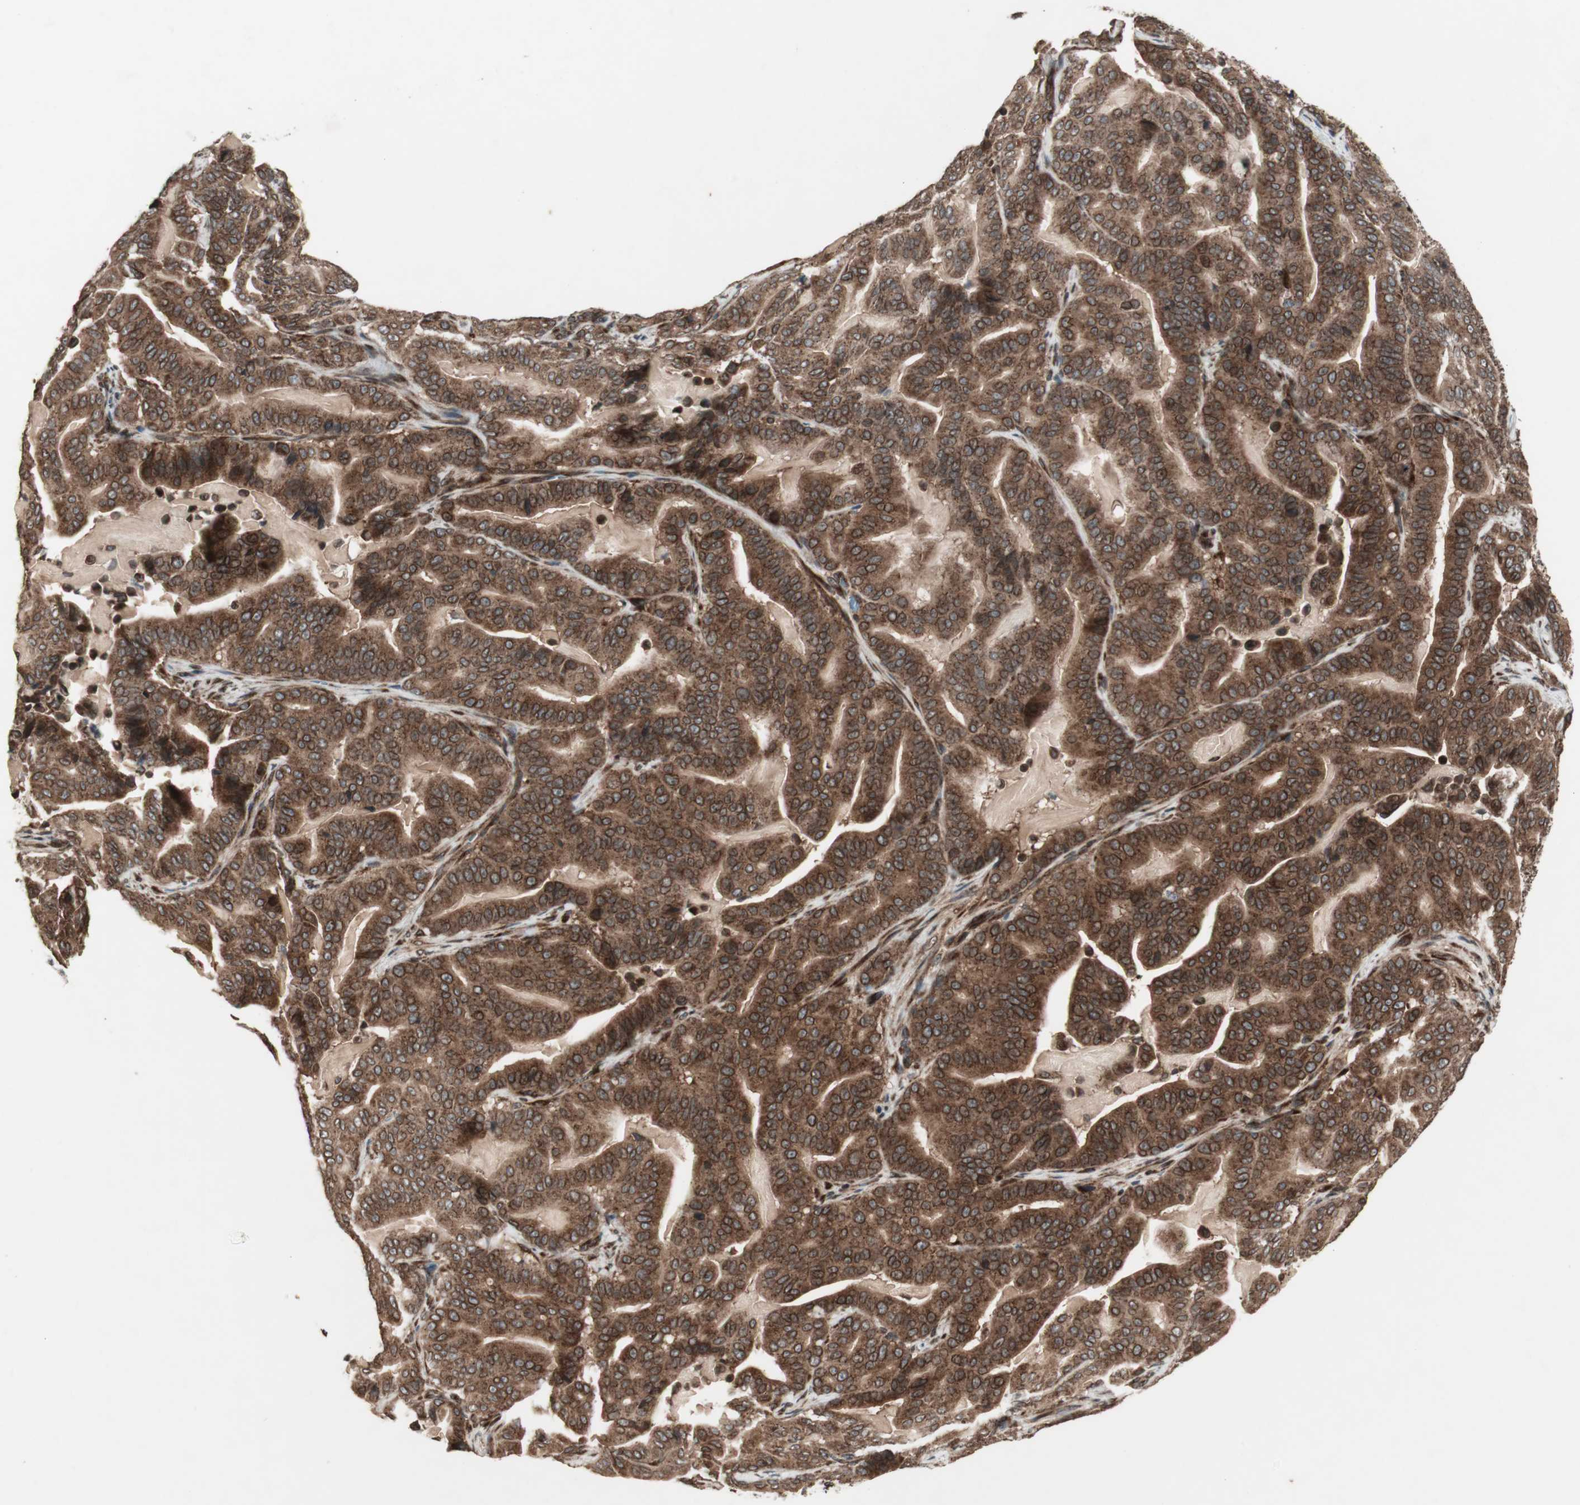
{"staining": {"intensity": "strong", "quantity": ">75%", "location": "cytoplasmic/membranous,nuclear"}, "tissue": "pancreatic cancer", "cell_type": "Tumor cells", "image_type": "cancer", "snomed": [{"axis": "morphology", "description": "Adenocarcinoma, NOS"}, {"axis": "topography", "description": "Pancreas"}], "caption": "Tumor cells show strong cytoplasmic/membranous and nuclear positivity in approximately >75% of cells in pancreatic cancer. The staining is performed using DAB brown chromogen to label protein expression. The nuclei are counter-stained blue using hematoxylin.", "gene": "NUP62", "patient": {"sex": "male", "age": 63}}